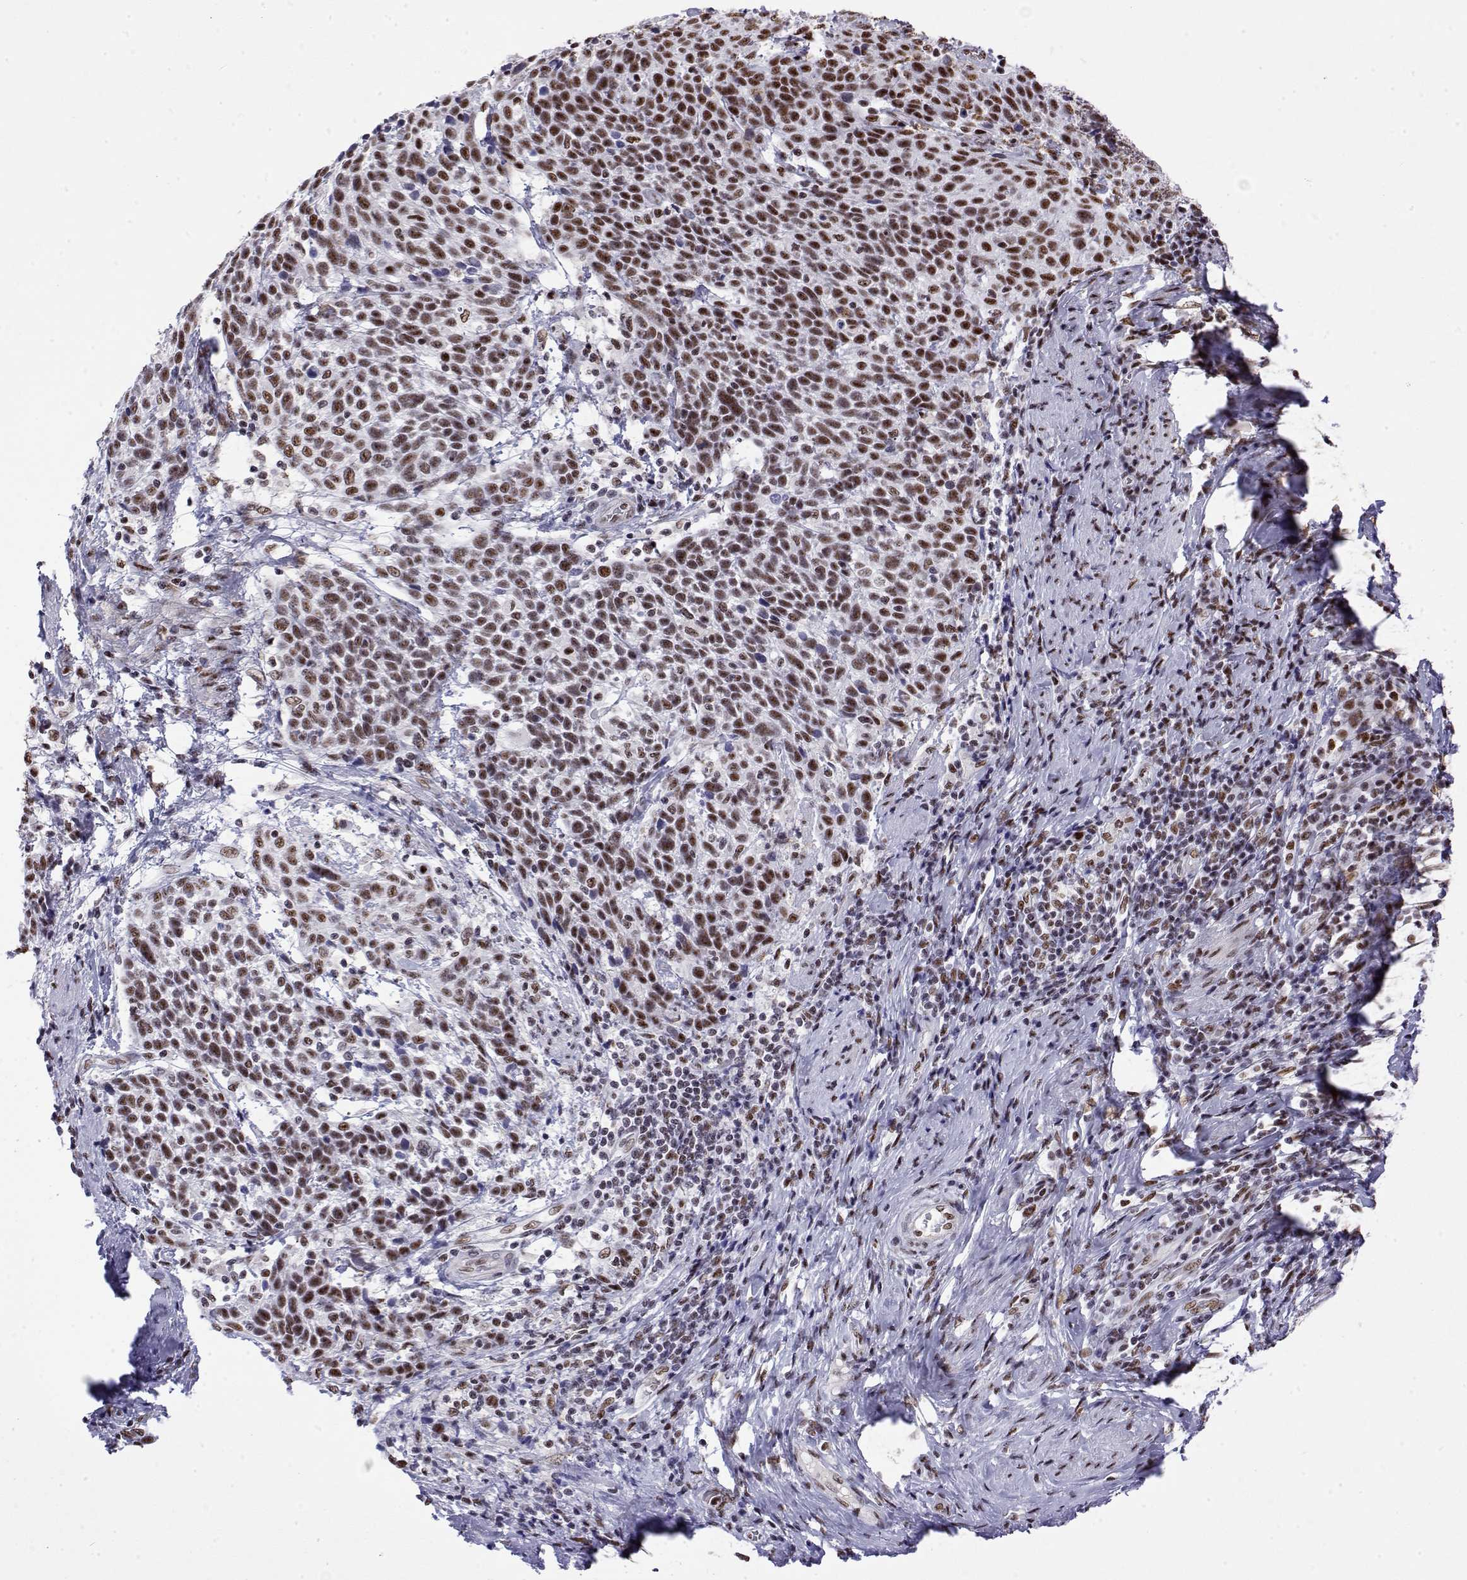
{"staining": {"intensity": "moderate", "quantity": ">75%", "location": "nuclear"}, "tissue": "cervical cancer", "cell_type": "Tumor cells", "image_type": "cancer", "snomed": [{"axis": "morphology", "description": "Squamous cell carcinoma, NOS"}, {"axis": "topography", "description": "Cervix"}], "caption": "Squamous cell carcinoma (cervical) stained with immunohistochemistry (IHC) shows moderate nuclear positivity in approximately >75% of tumor cells.", "gene": "POLDIP3", "patient": {"sex": "female", "age": 61}}